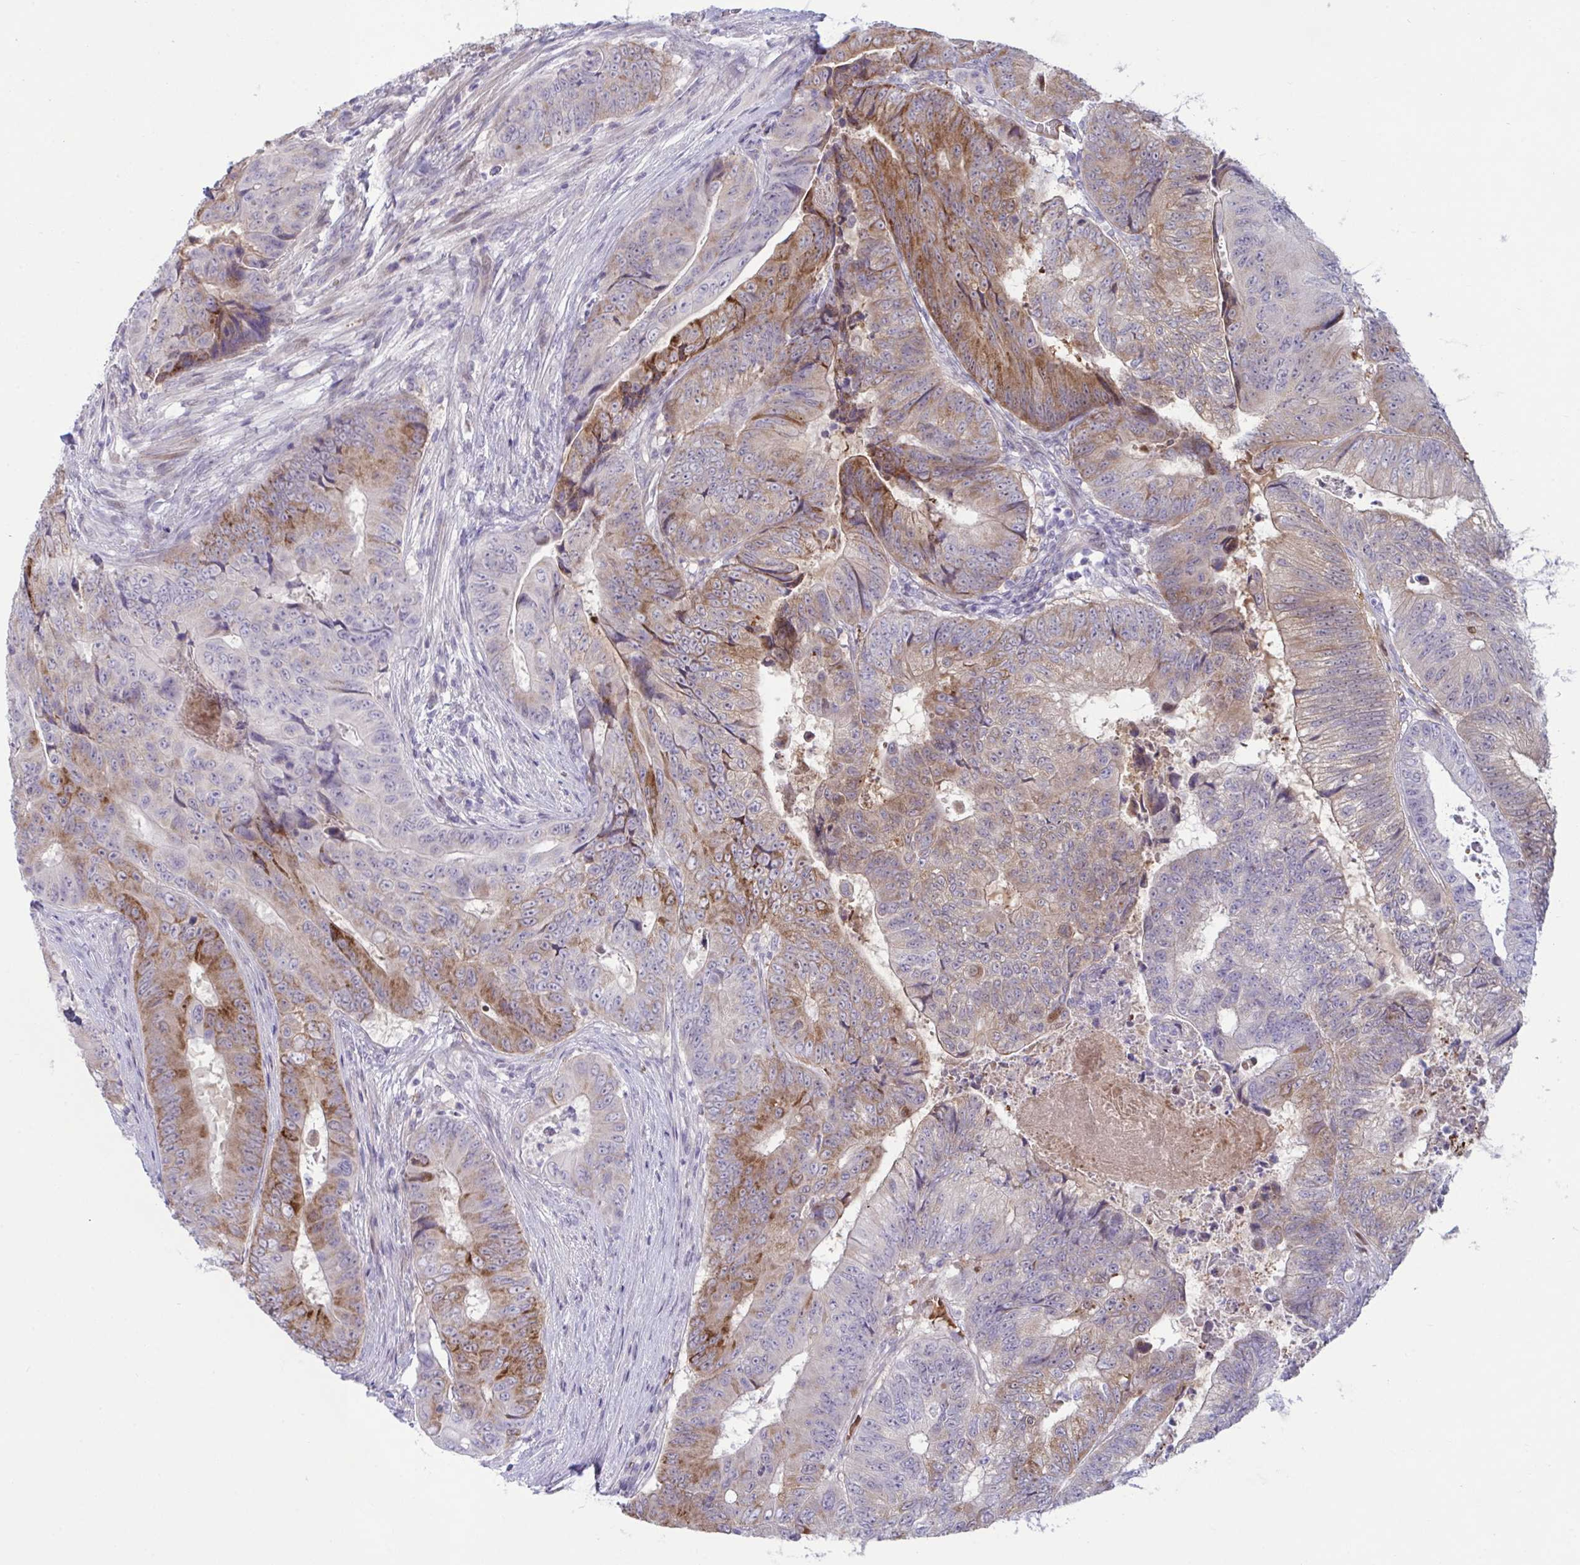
{"staining": {"intensity": "moderate", "quantity": "25%-75%", "location": "cytoplasmic/membranous"}, "tissue": "colorectal cancer", "cell_type": "Tumor cells", "image_type": "cancer", "snomed": [{"axis": "morphology", "description": "Adenocarcinoma, NOS"}, {"axis": "topography", "description": "Colon"}], "caption": "The image demonstrates staining of adenocarcinoma (colorectal), revealing moderate cytoplasmic/membranous protein staining (brown color) within tumor cells.", "gene": "VWC2", "patient": {"sex": "female", "age": 48}}